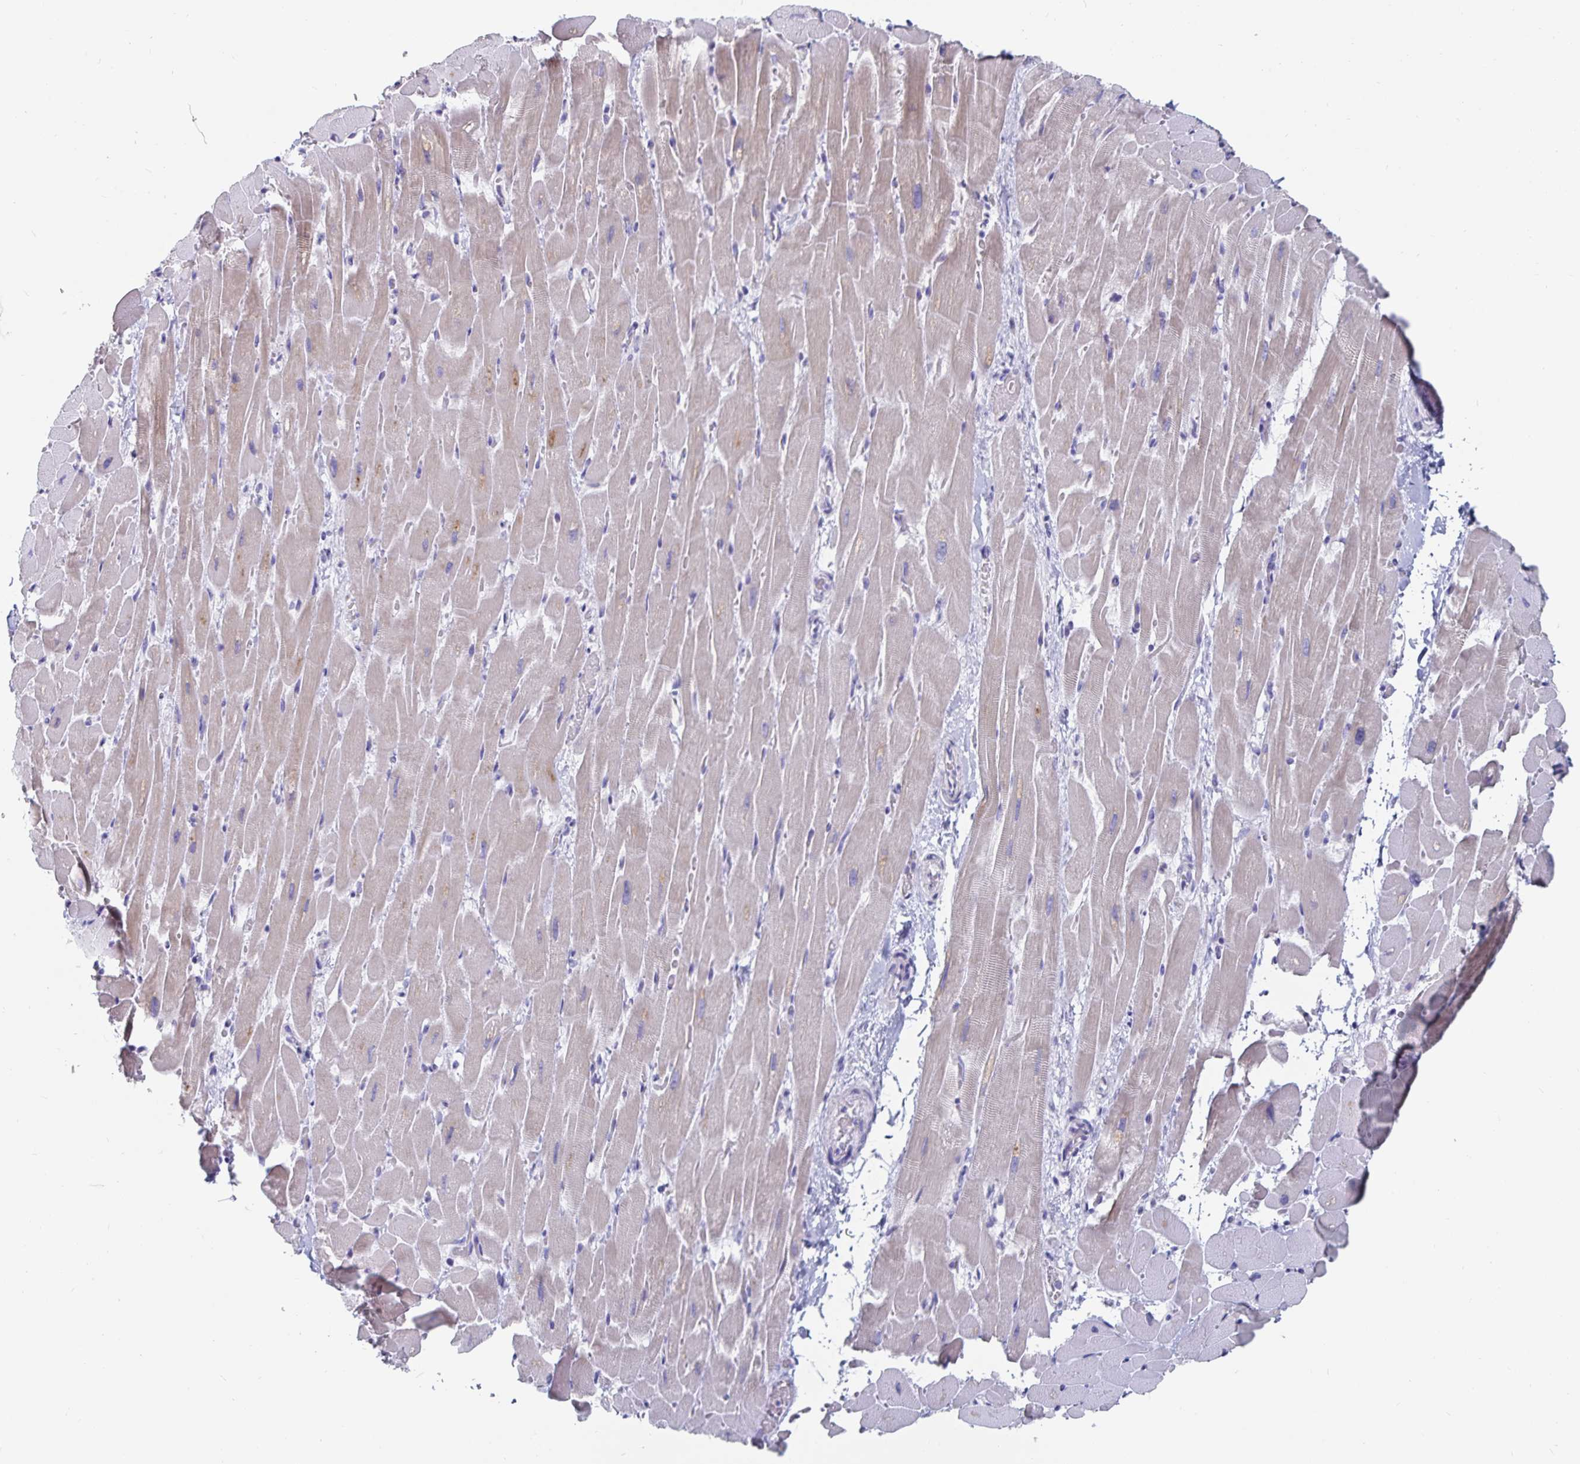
{"staining": {"intensity": "weak", "quantity": "<25%", "location": "cytoplasmic/membranous"}, "tissue": "heart muscle", "cell_type": "Cardiomyocytes", "image_type": "normal", "snomed": [{"axis": "morphology", "description": "Normal tissue, NOS"}, {"axis": "topography", "description": "Heart"}], "caption": "A histopathology image of heart muscle stained for a protein displays no brown staining in cardiomyocytes.", "gene": "CFAP69", "patient": {"sex": "male", "age": 37}}